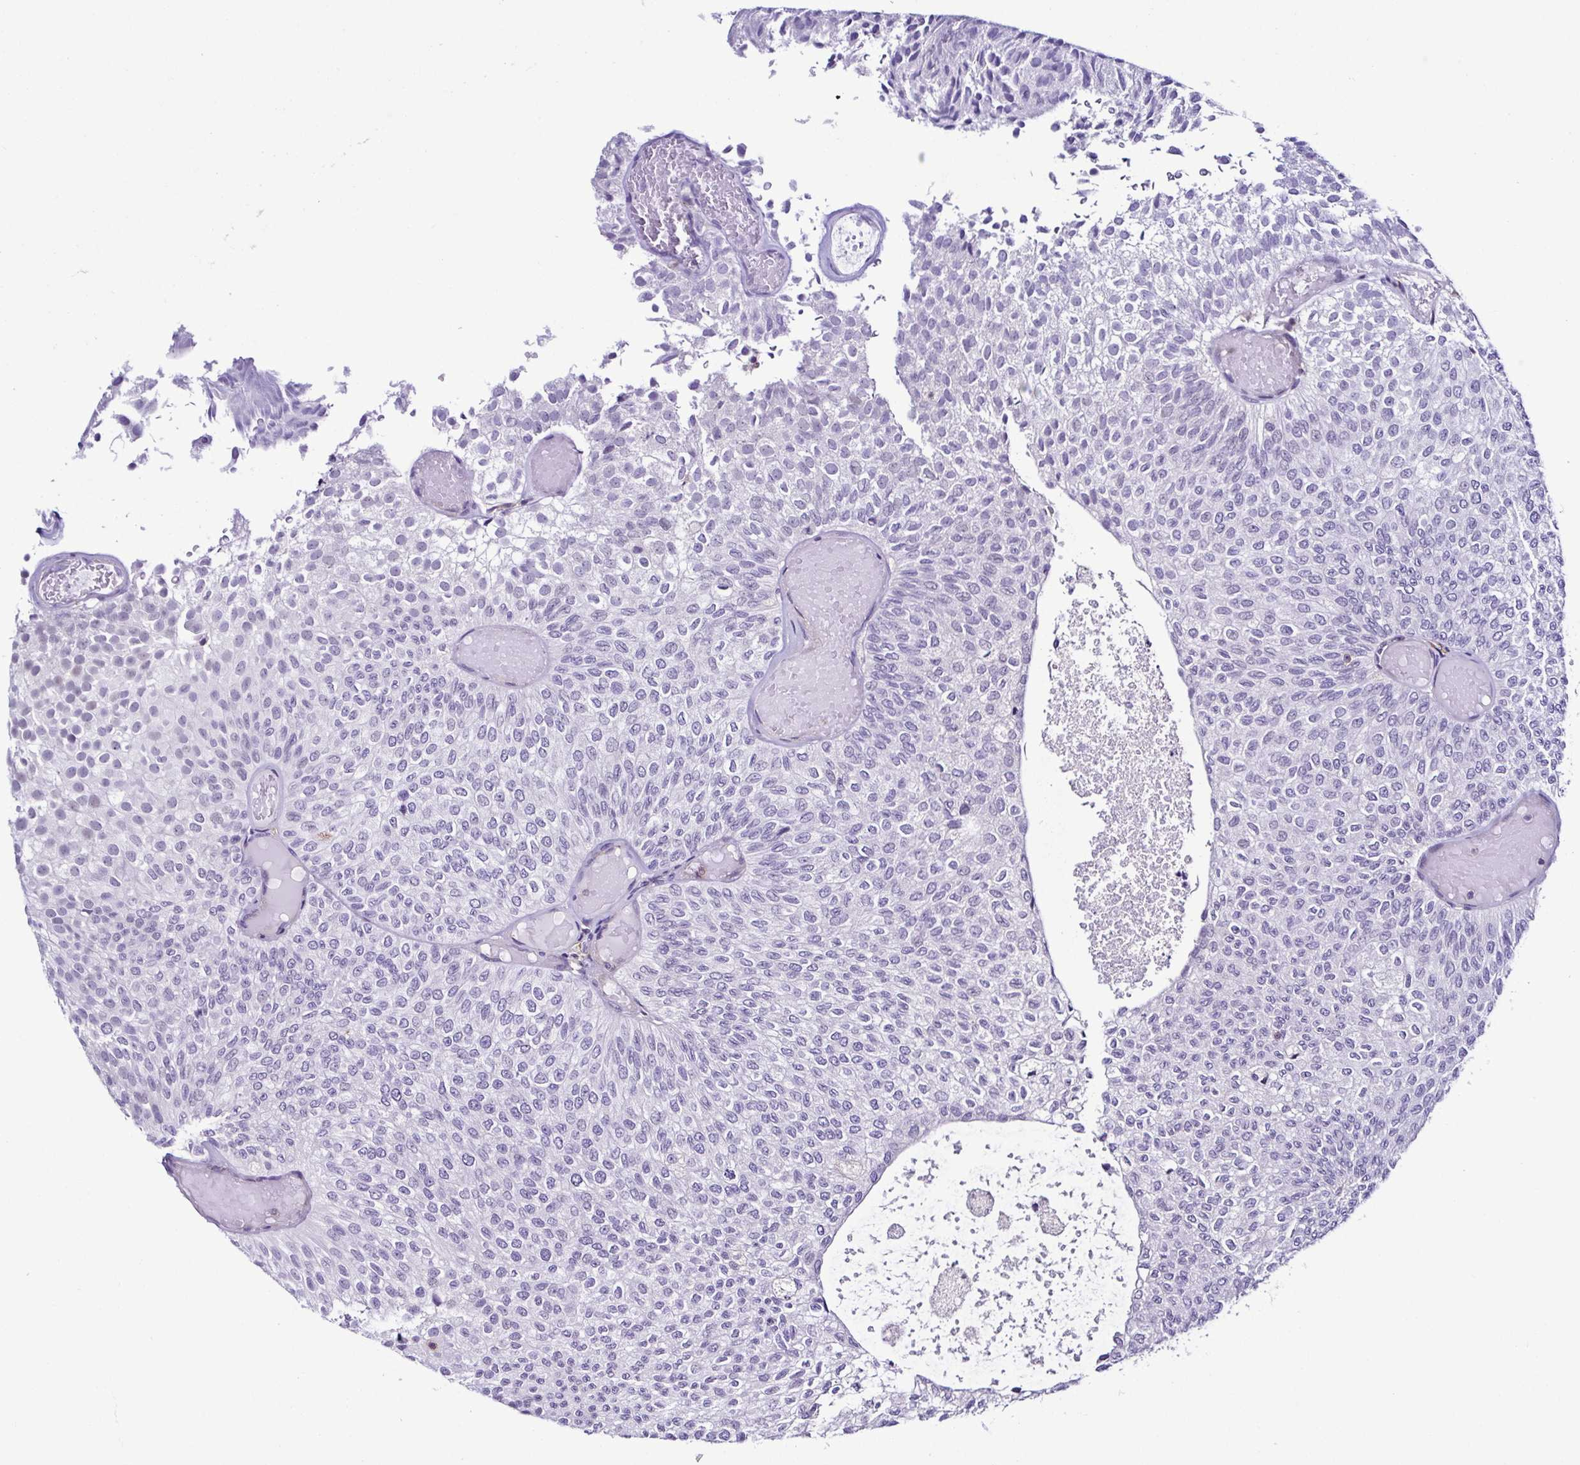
{"staining": {"intensity": "negative", "quantity": "none", "location": "none"}, "tissue": "urothelial cancer", "cell_type": "Tumor cells", "image_type": "cancer", "snomed": [{"axis": "morphology", "description": "Urothelial carcinoma, Low grade"}, {"axis": "topography", "description": "Urinary bladder"}], "caption": "Immunohistochemistry (IHC) micrograph of neoplastic tissue: low-grade urothelial carcinoma stained with DAB shows no significant protein positivity in tumor cells. (DAB (3,3'-diaminobenzidine) IHC, high magnification).", "gene": "TNNT2", "patient": {"sex": "male", "age": 78}}